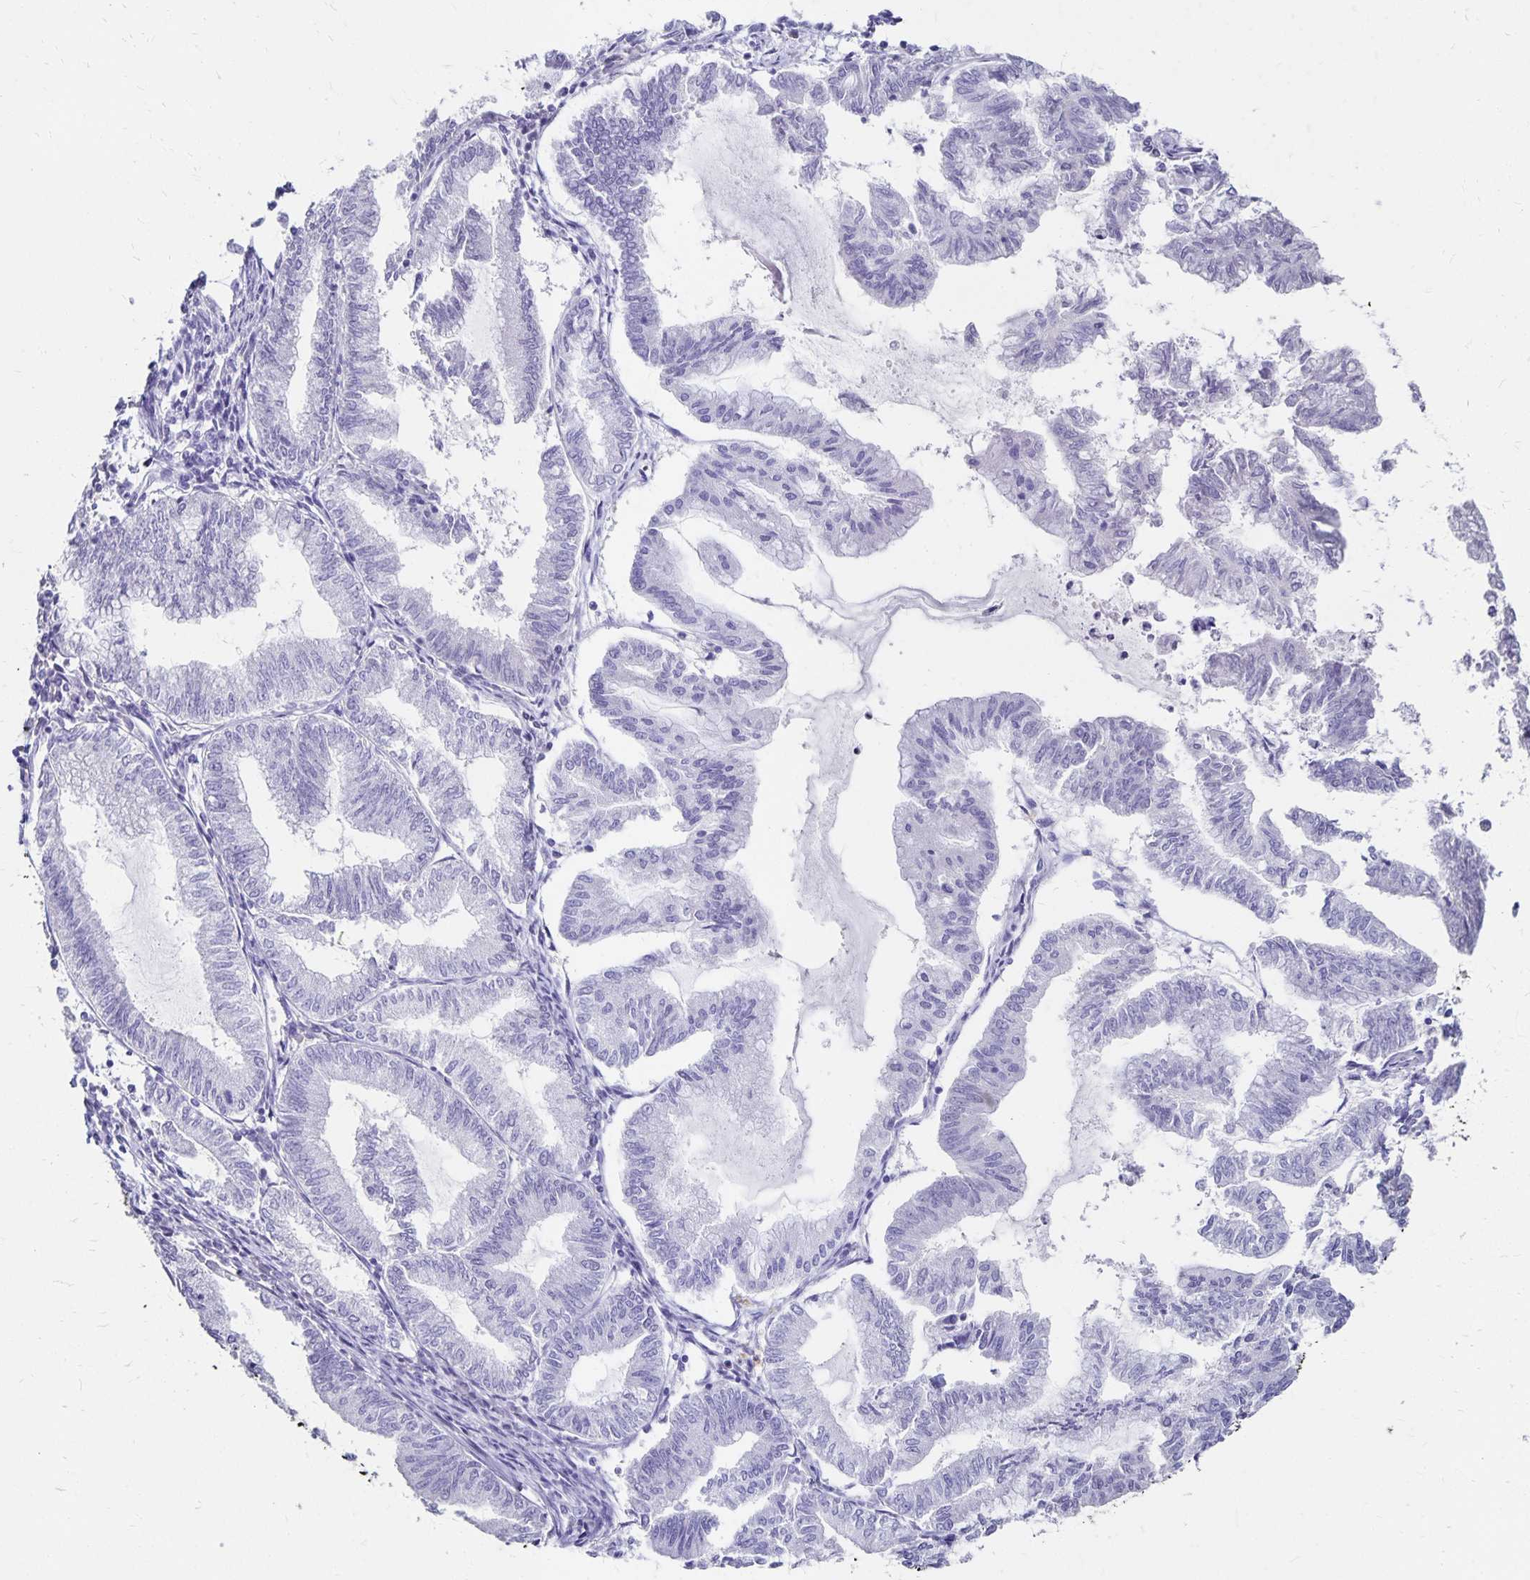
{"staining": {"intensity": "negative", "quantity": "none", "location": "none"}, "tissue": "endometrial cancer", "cell_type": "Tumor cells", "image_type": "cancer", "snomed": [{"axis": "morphology", "description": "Adenocarcinoma, NOS"}, {"axis": "topography", "description": "Endometrium"}], "caption": "Endometrial cancer (adenocarcinoma) was stained to show a protein in brown. There is no significant expression in tumor cells.", "gene": "DYNLT4", "patient": {"sex": "female", "age": 79}}